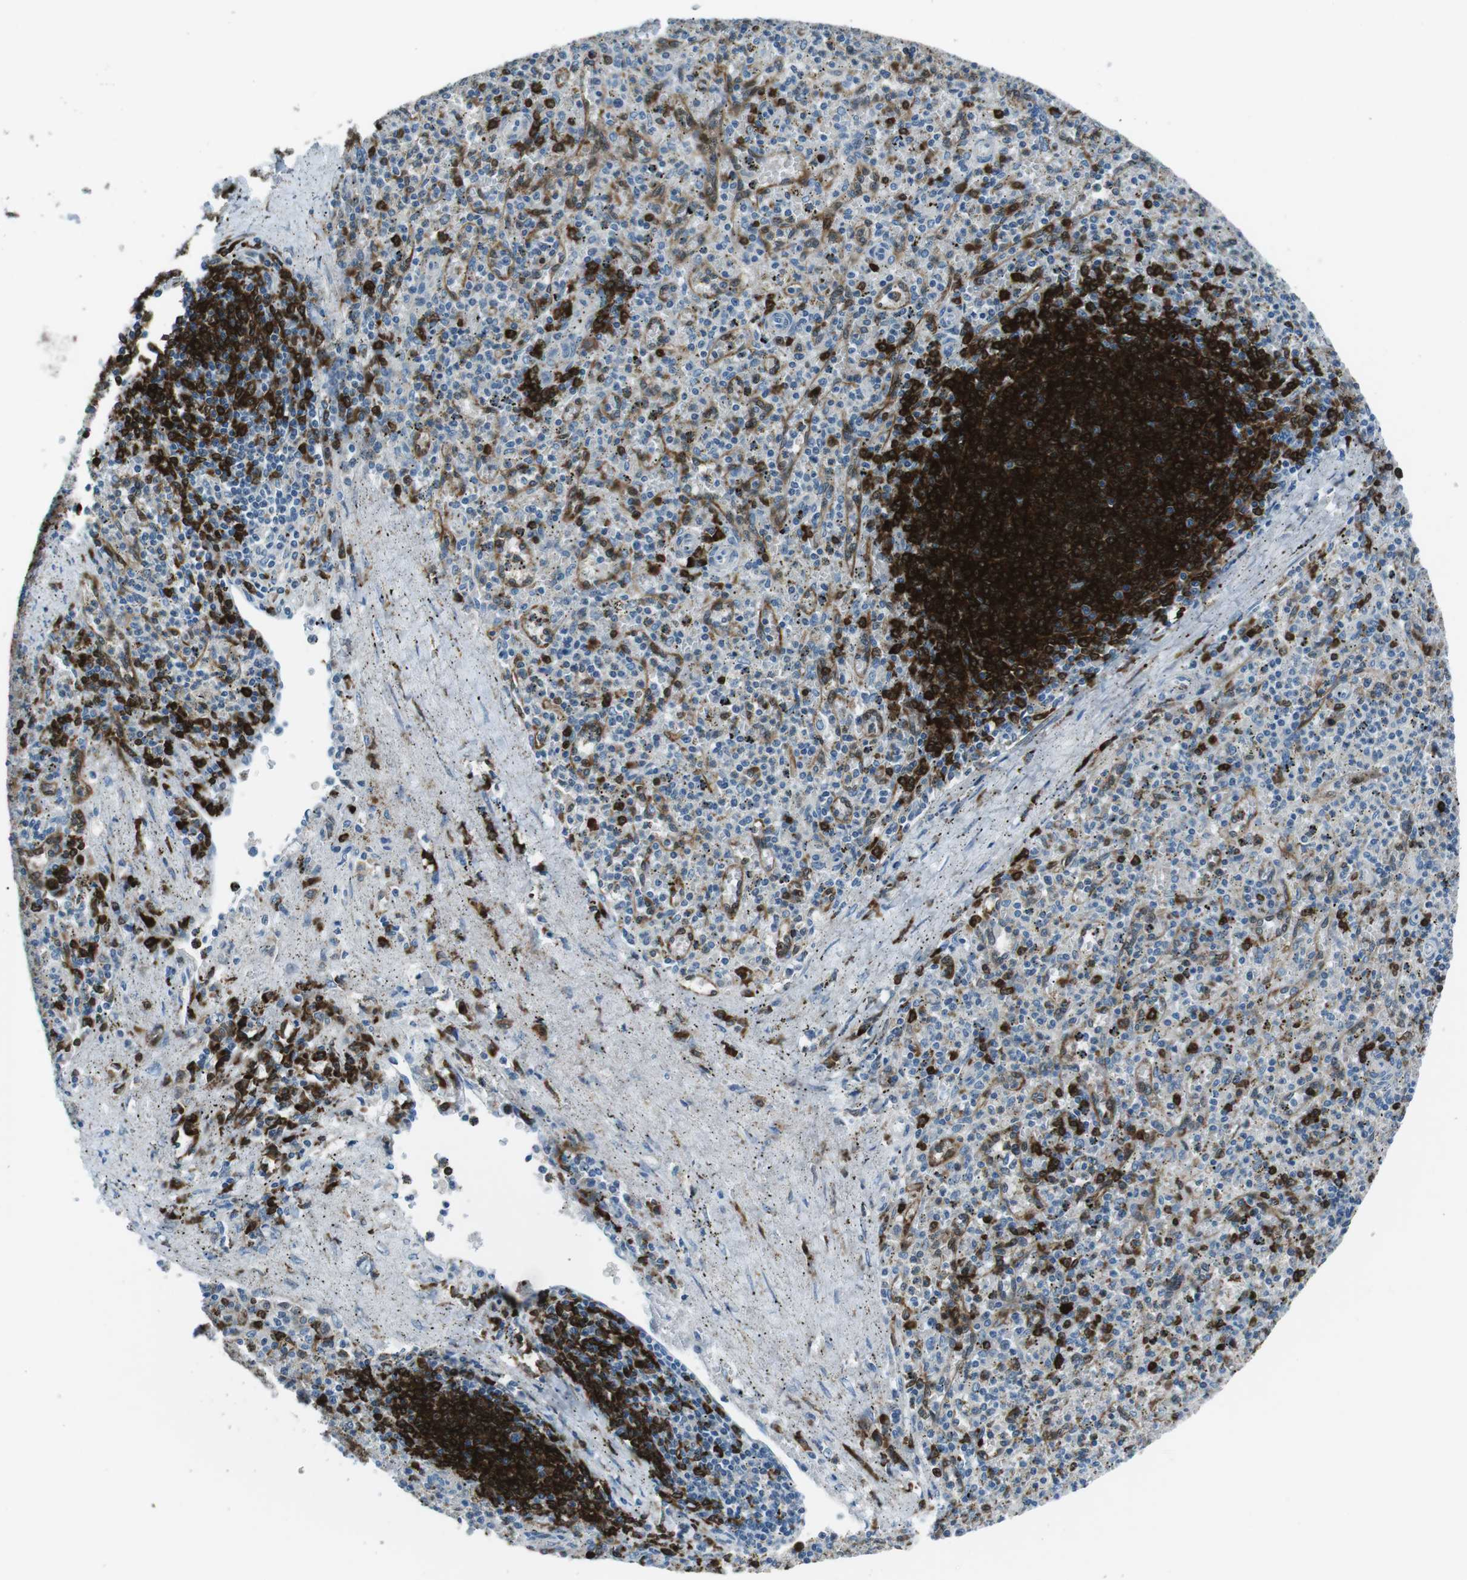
{"staining": {"intensity": "strong", "quantity": "<25%", "location": "cytoplasmic/membranous"}, "tissue": "spleen", "cell_type": "Cells in red pulp", "image_type": "normal", "snomed": [{"axis": "morphology", "description": "Normal tissue, NOS"}, {"axis": "topography", "description": "Spleen"}], "caption": "This image shows IHC staining of normal human spleen, with medium strong cytoplasmic/membranous positivity in approximately <25% of cells in red pulp.", "gene": "BLNK", "patient": {"sex": "male", "age": 72}}